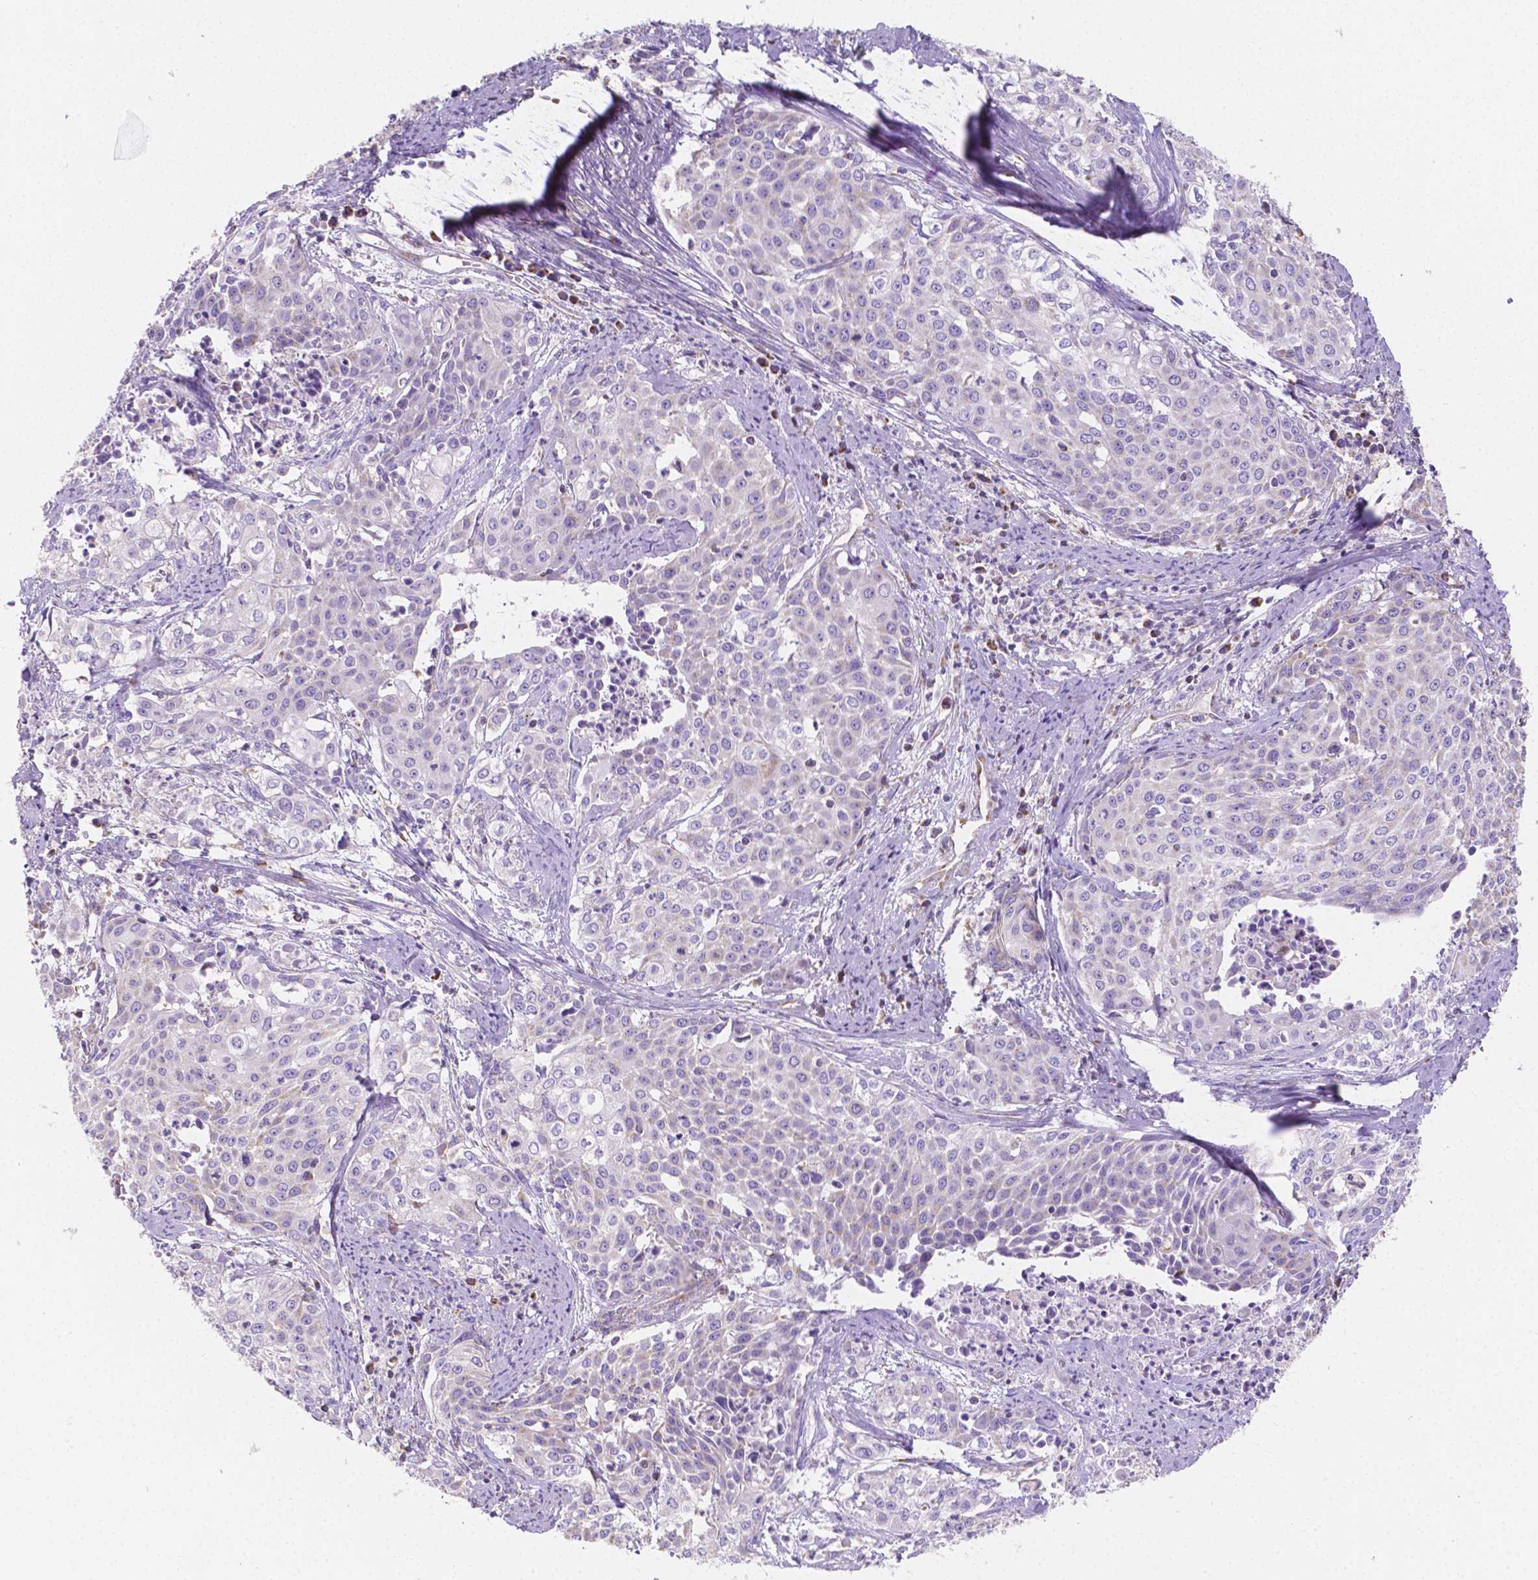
{"staining": {"intensity": "negative", "quantity": "none", "location": "none"}, "tissue": "cervical cancer", "cell_type": "Tumor cells", "image_type": "cancer", "snomed": [{"axis": "morphology", "description": "Squamous cell carcinoma, NOS"}, {"axis": "topography", "description": "Cervix"}], "caption": "Cervical squamous cell carcinoma was stained to show a protein in brown. There is no significant positivity in tumor cells. (Brightfield microscopy of DAB (3,3'-diaminobenzidine) immunohistochemistry (IHC) at high magnification).", "gene": "SGTB", "patient": {"sex": "female", "age": 39}}